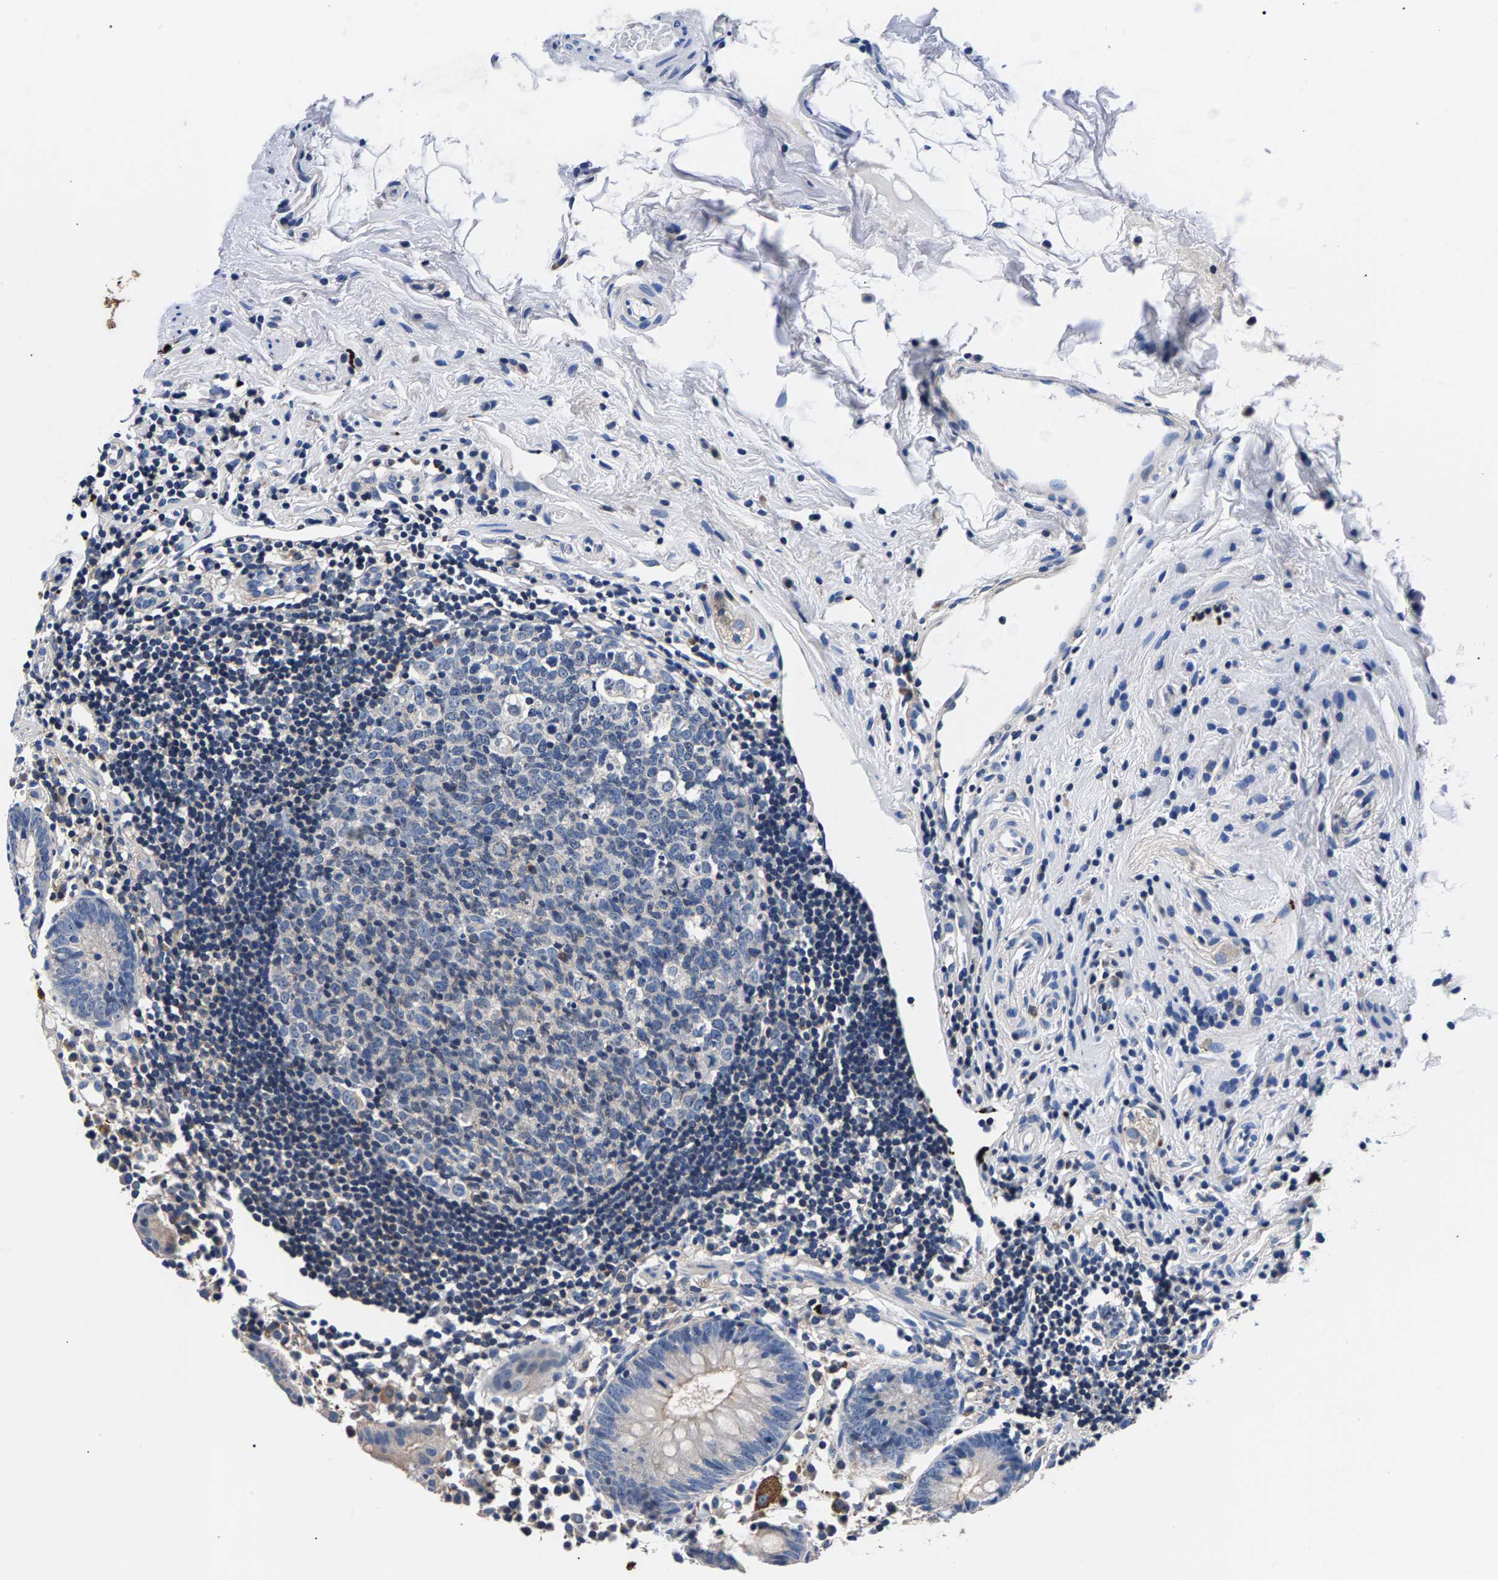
{"staining": {"intensity": "moderate", "quantity": "<25%", "location": "cytoplasmic/membranous"}, "tissue": "appendix", "cell_type": "Glandular cells", "image_type": "normal", "snomed": [{"axis": "morphology", "description": "Normal tissue, NOS"}, {"axis": "topography", "description": "Appendix"}], "caption": "High-power microscopy captured an immunohistochemistry (IHC) histopathology image of normal appendix, revealing moderate cytoplasmic/membranous staining in about <25% of glandular cells.", "gene": "PHF24", "patient": {"sex": "female", "age": 20}}